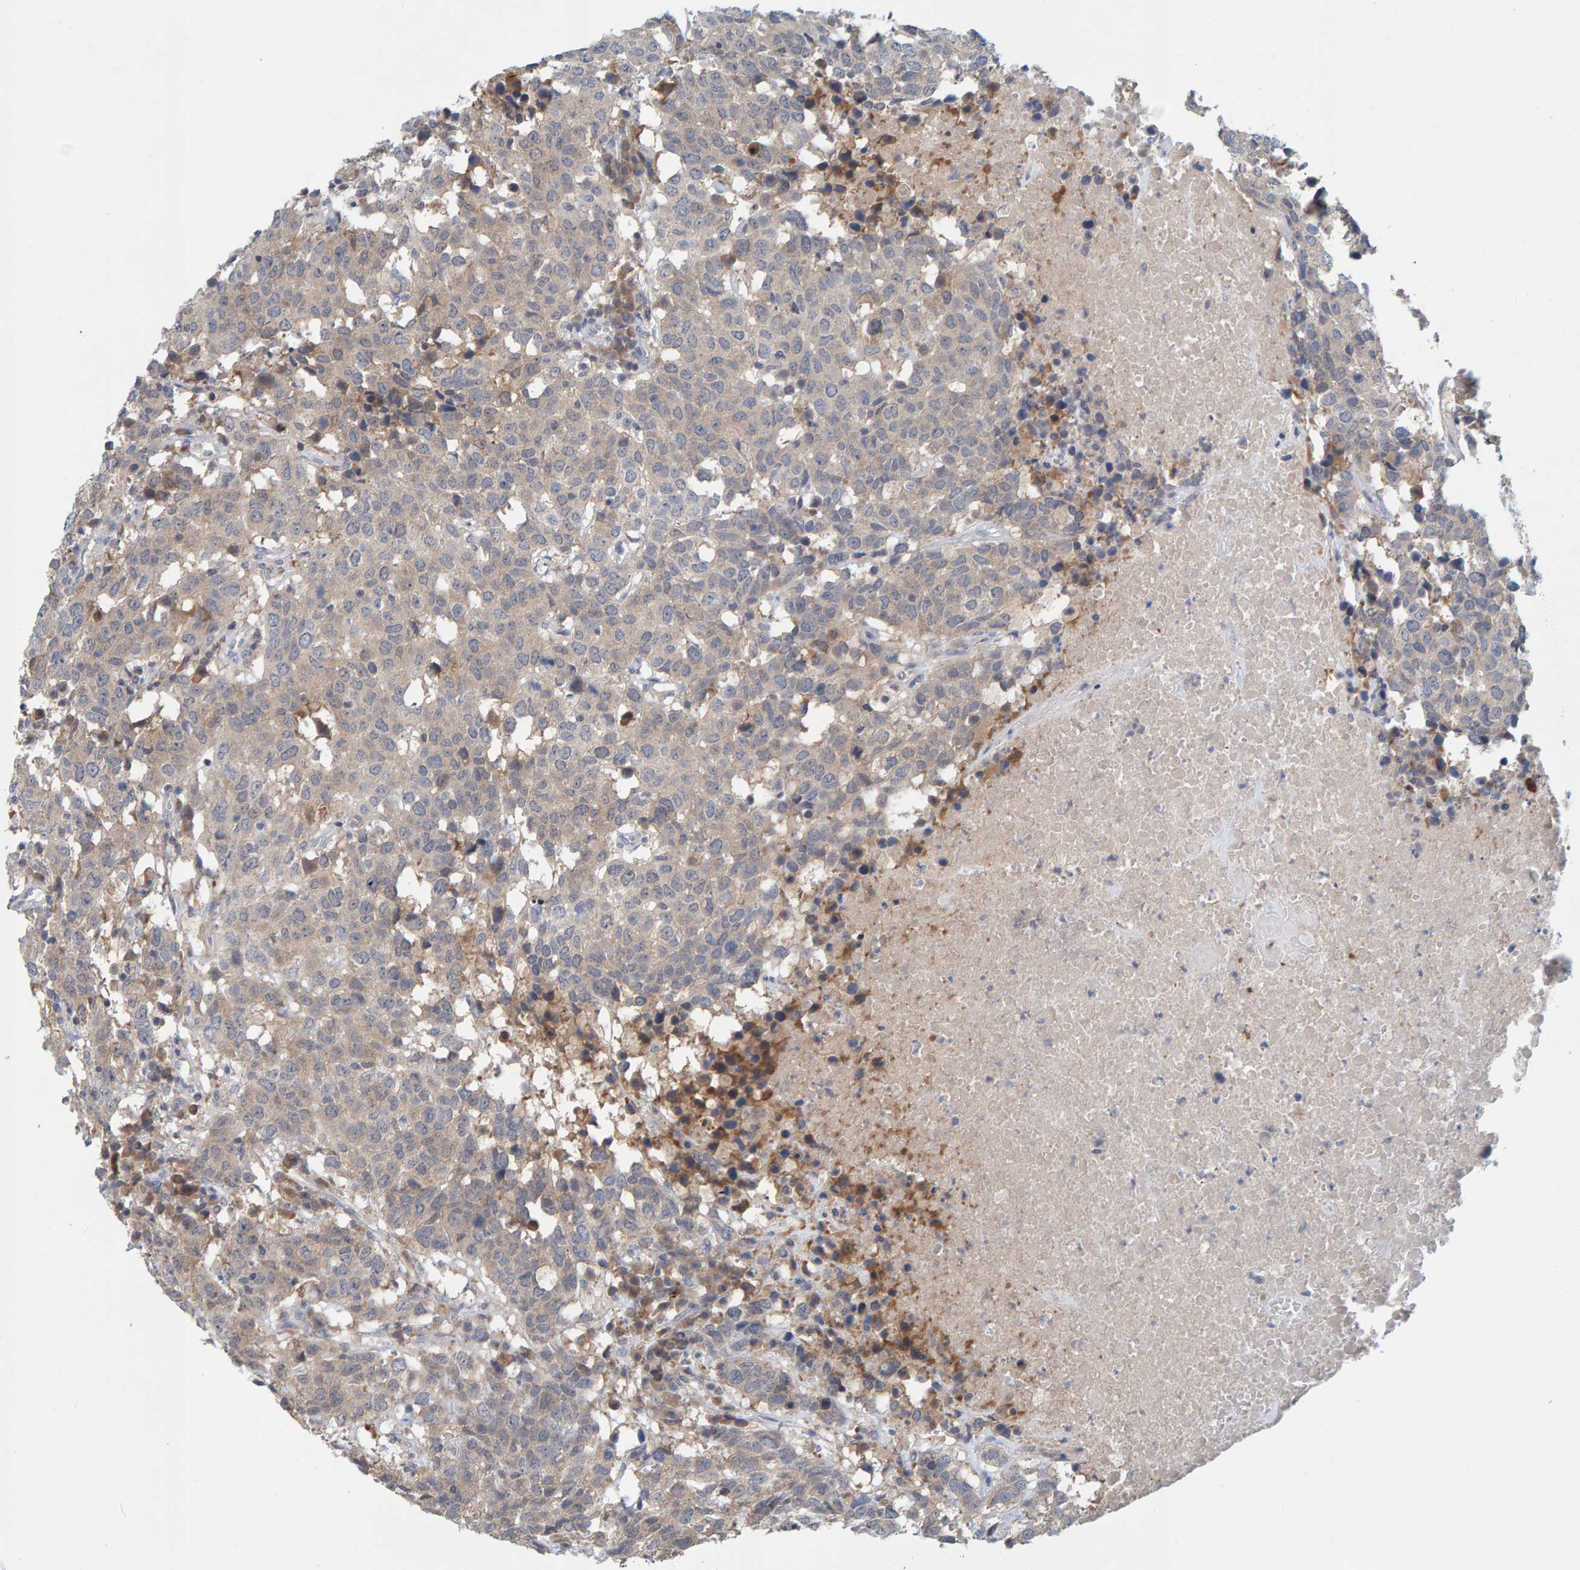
{"staining": {"intensity": "weak", "quantity": "25%-75%", "location": "cytoplasmic/membranous"}, "tissue": "head and neck cancer", "cell_type": "Tumor cells", "image_type": "cancer", "snomed": [{"axis": "morphology", "description": "Squamous cell carcinoma, NOS"}, {"axis": "topography", "description": "Head-Neck"}], "caption": "High-magnification brightfield microscopy of head and neck squamous cell carcinoma stained with DAB (3,3'-diaminobenzidine) (brown) and counterstained with hematoxylin (blue). tumor cells exhibit weak cytoplasmic/membranous staining is identified in approximately25%-75% of cells. (DAB (3,3'-diaminobenzidine) = brown stain, brightfield microscopy at high magnification).", "gene": "TATDN1", "patient": {"sex": "male", "age": 66}}